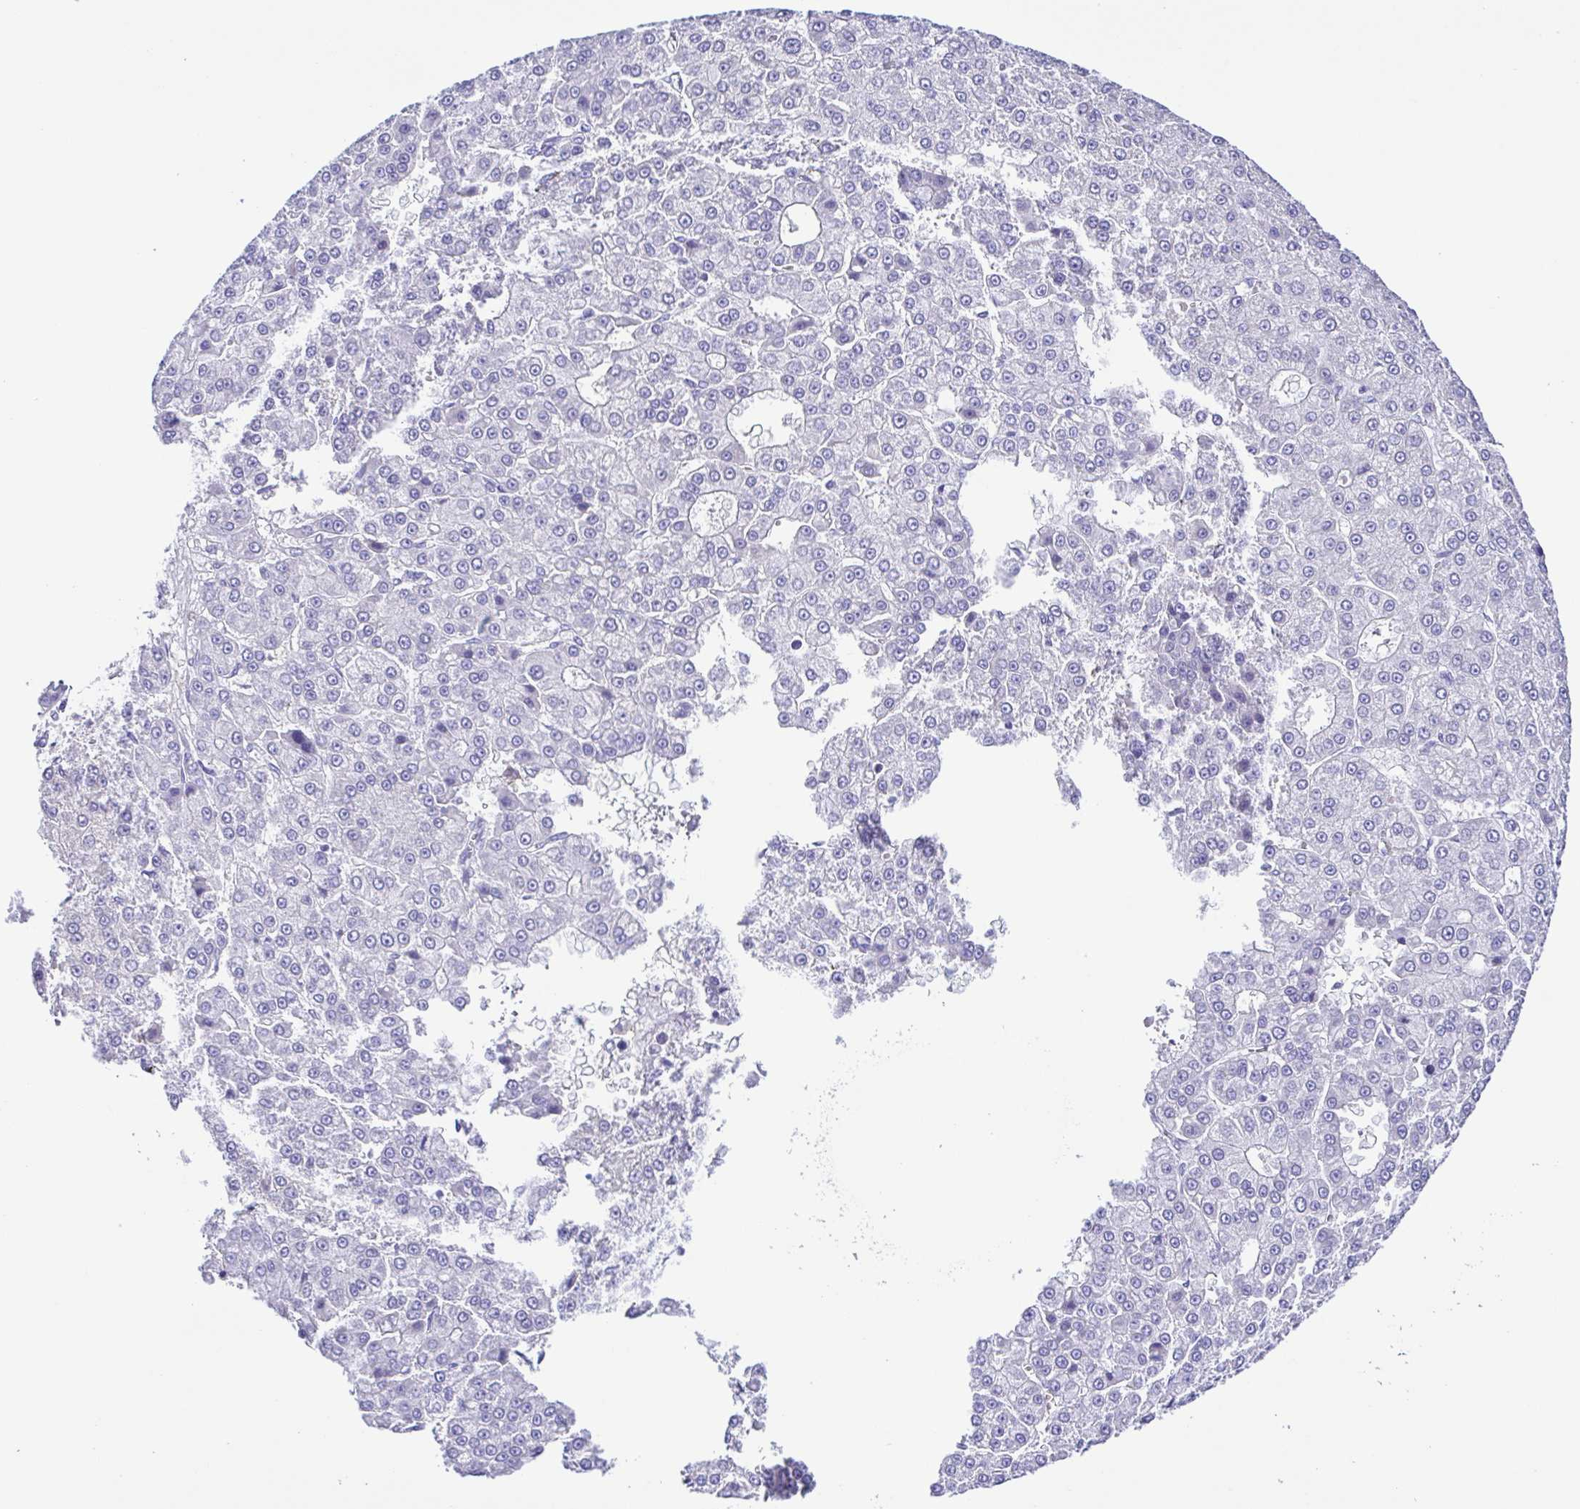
{"staining": {"intensity": "negative", "quantity": "none", "location": "none"}, "tissue": "liver cancer", "cell_type": "Tumor cells", "image_type": "cancer", "snomed": [{"axis": "morphology", "description": "Carcinoma, Hepatocellular, NOS"}, {"axis": "topography", "description": "Liver"}], "caption": "Immunohistochemistry (IHC) photomicrograph of neoplastic tissue: liver hepatocellular carcinoma stained with DAB reveals no significant protein staining in tumor cells.", "gene": "CD72", "patient": {"sex": "male", "age": 70}}